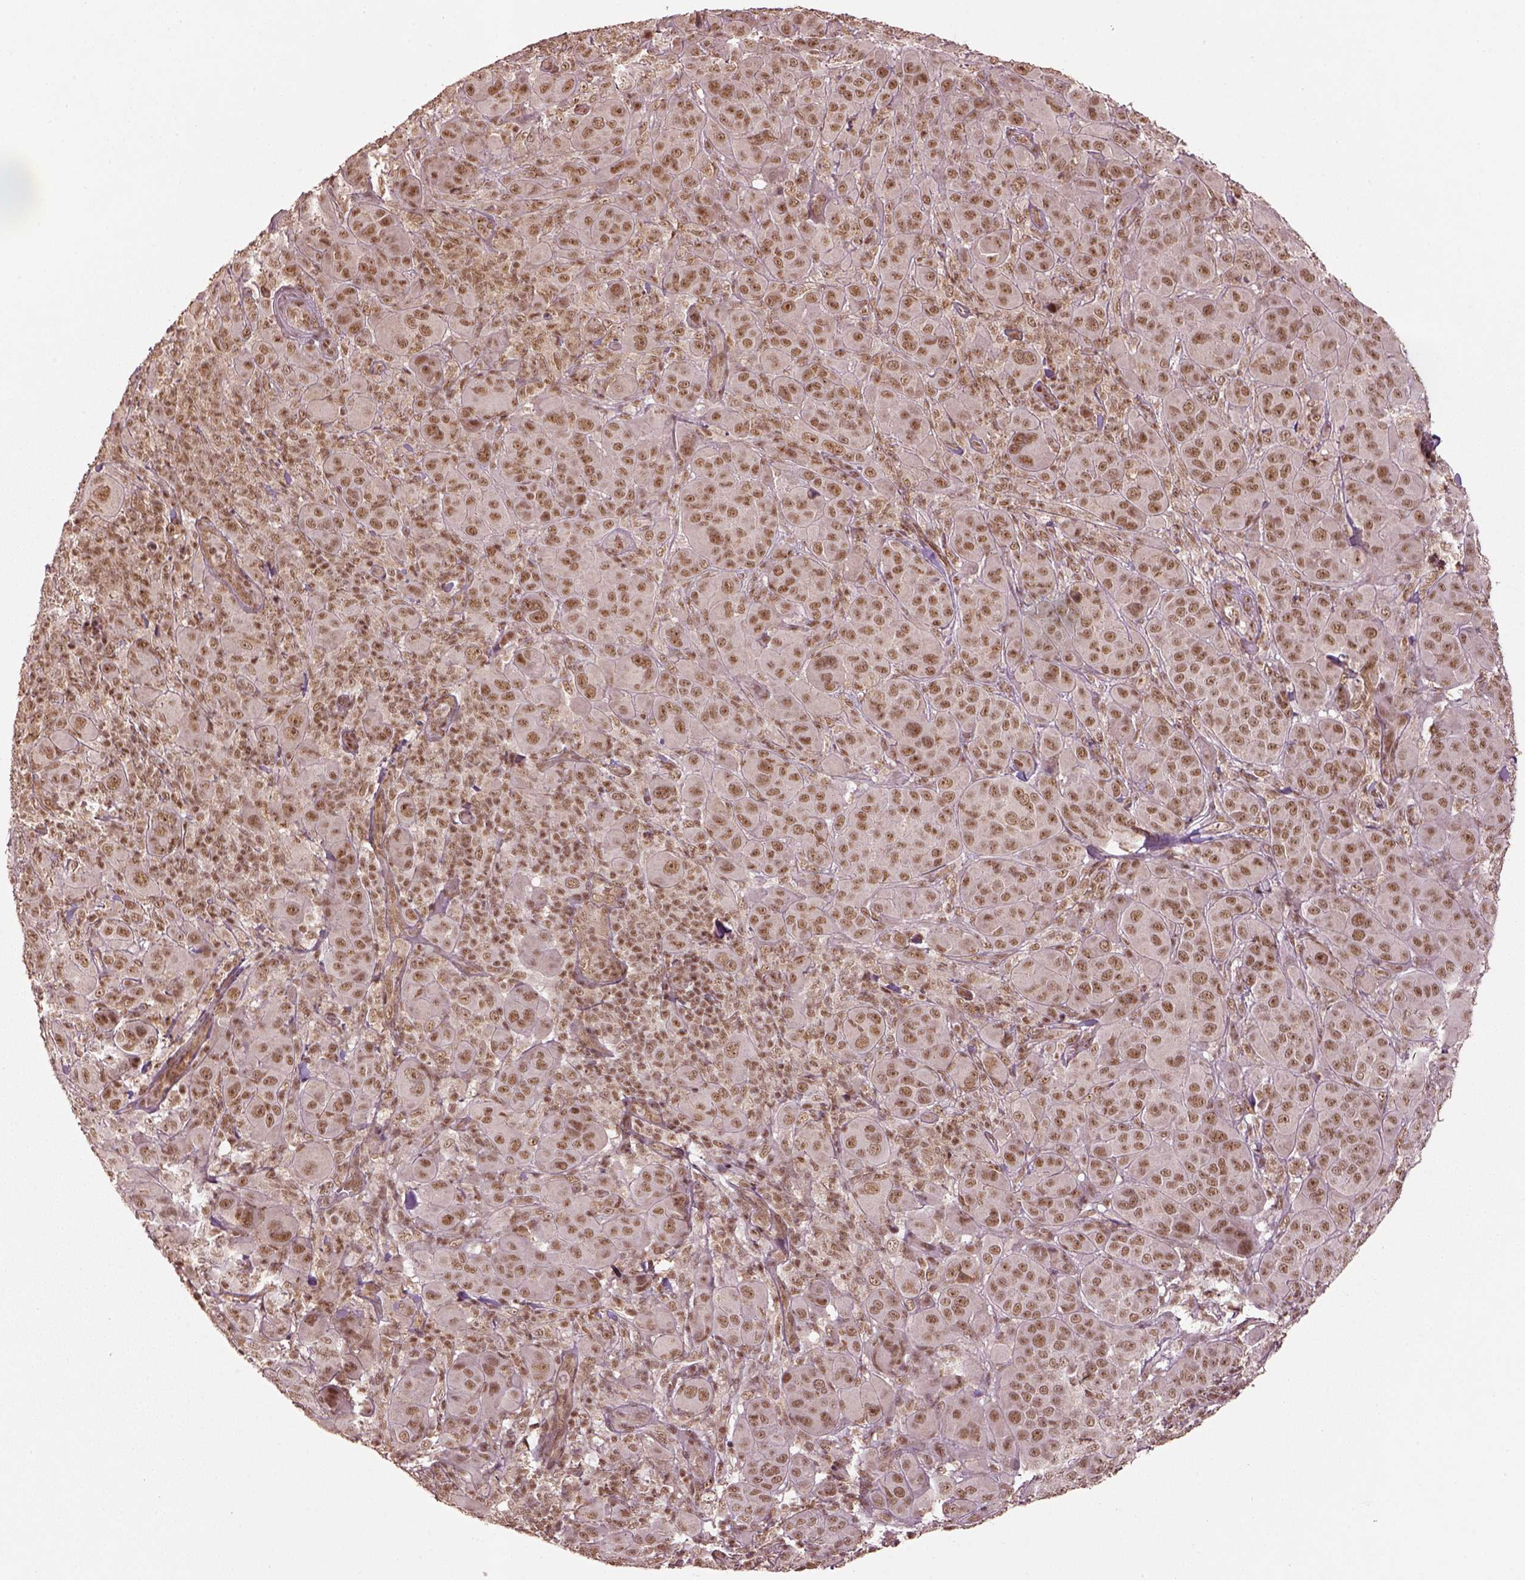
{"staining": {"intensity": "moderate", "quantity": ">75%", "location": "nuclear"}, "tissue": "melanoma", "cell_type": "Tumor cells", "image_type": "cancer", "snomed": [{"axis": "morphology", "description": "Malignant melanoma, NOS"}, {"axis": "topography", "description": "Skin"}], "caption": "High-magnification brightfield microscopy of malignant melanoma stained with DAB (brown) and counterstained with hematoxylin (blue). tumor cells exhibit moderate nuclear expression is present in about>75% of cells. (IHC, brightfield microscopy, high magnification).", "gene": "BRD9", "patient": {"sex": "female", "age": 87}}